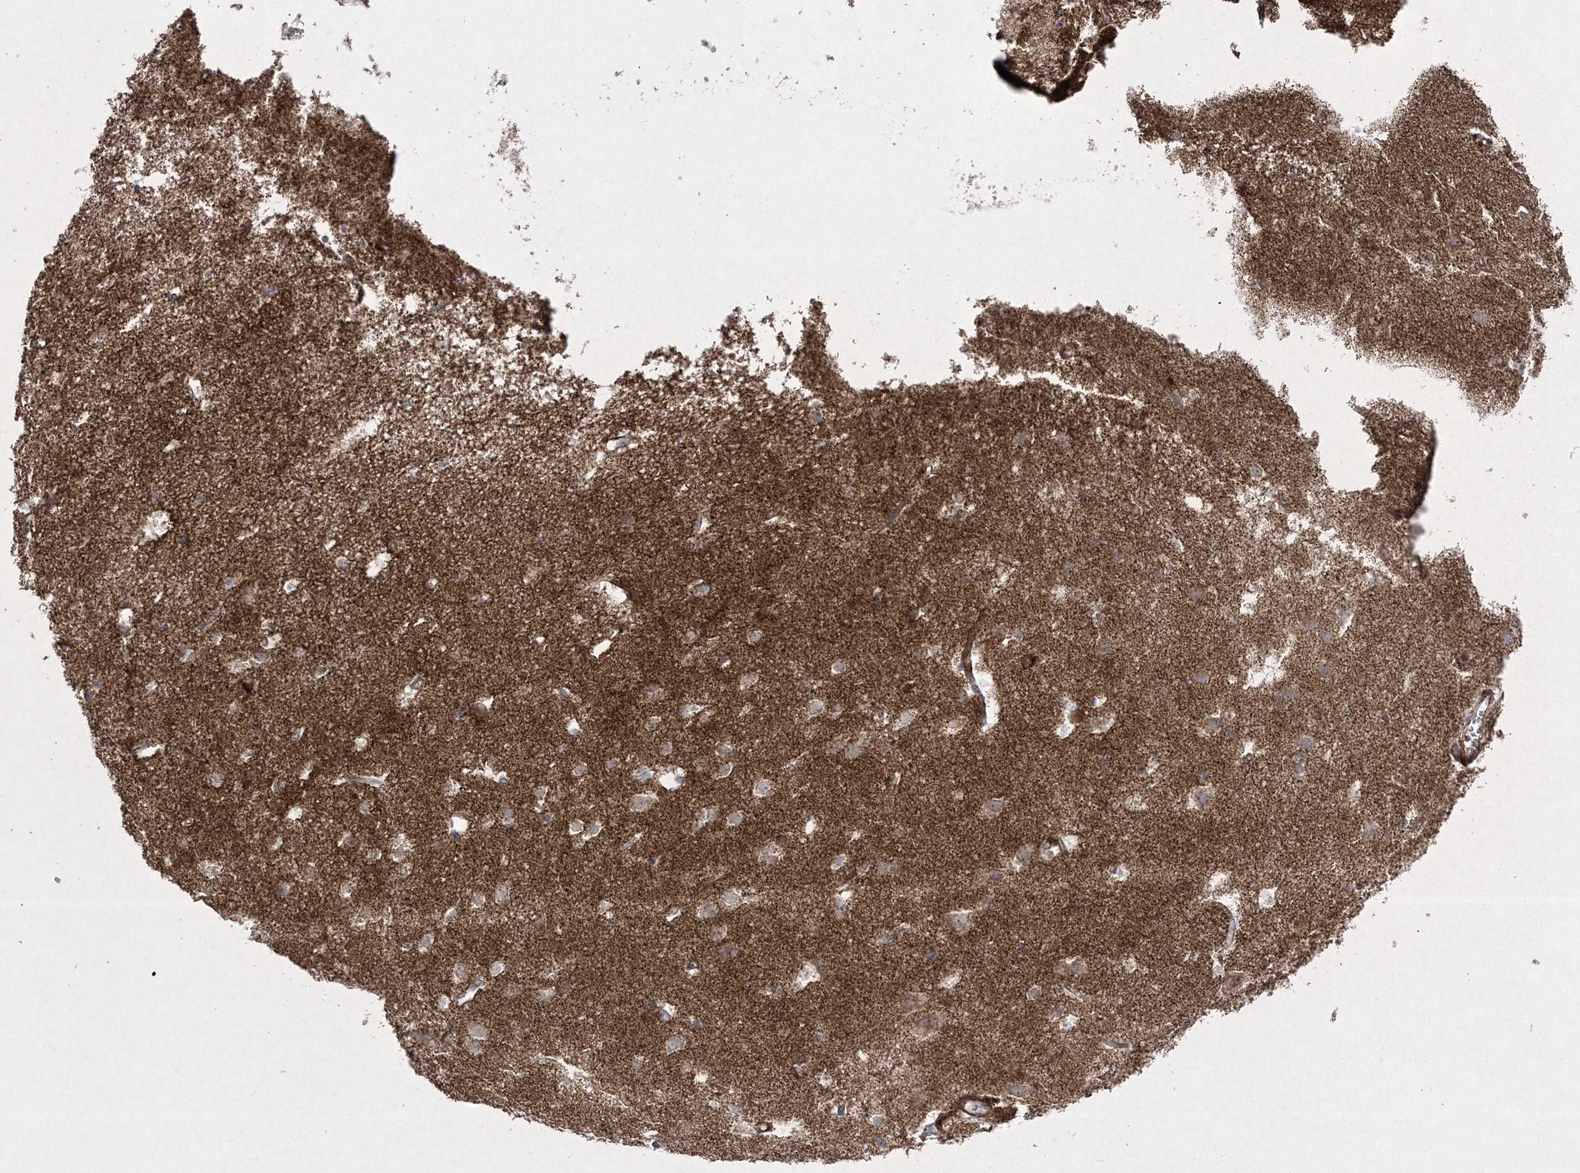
{"staining": {"intensity": "moderate", "quantity": ">75%", "location": "cytoplasmic/membranous"}, "tissue": "cerebral cortex", "cell_type": "Endothelial cells", "image_type": "normal", "snomed": [{"axis": "morphology", "description": "Normal tissue, NOS"}, {"axis": "topography", "description": "Cerebral cortex"}], "caption": "Cerebral cortex stained with DAB immunohistochemistry (IHC) exhibits medium levels of moderate cytoplasmic/membranous positivity in approximately >75% of endothelial cells. (Brightfield microscopy of DAB IHC at high magnification).", "gene": "RICTOR", "patient": {"sex": "male", "age": 54}}